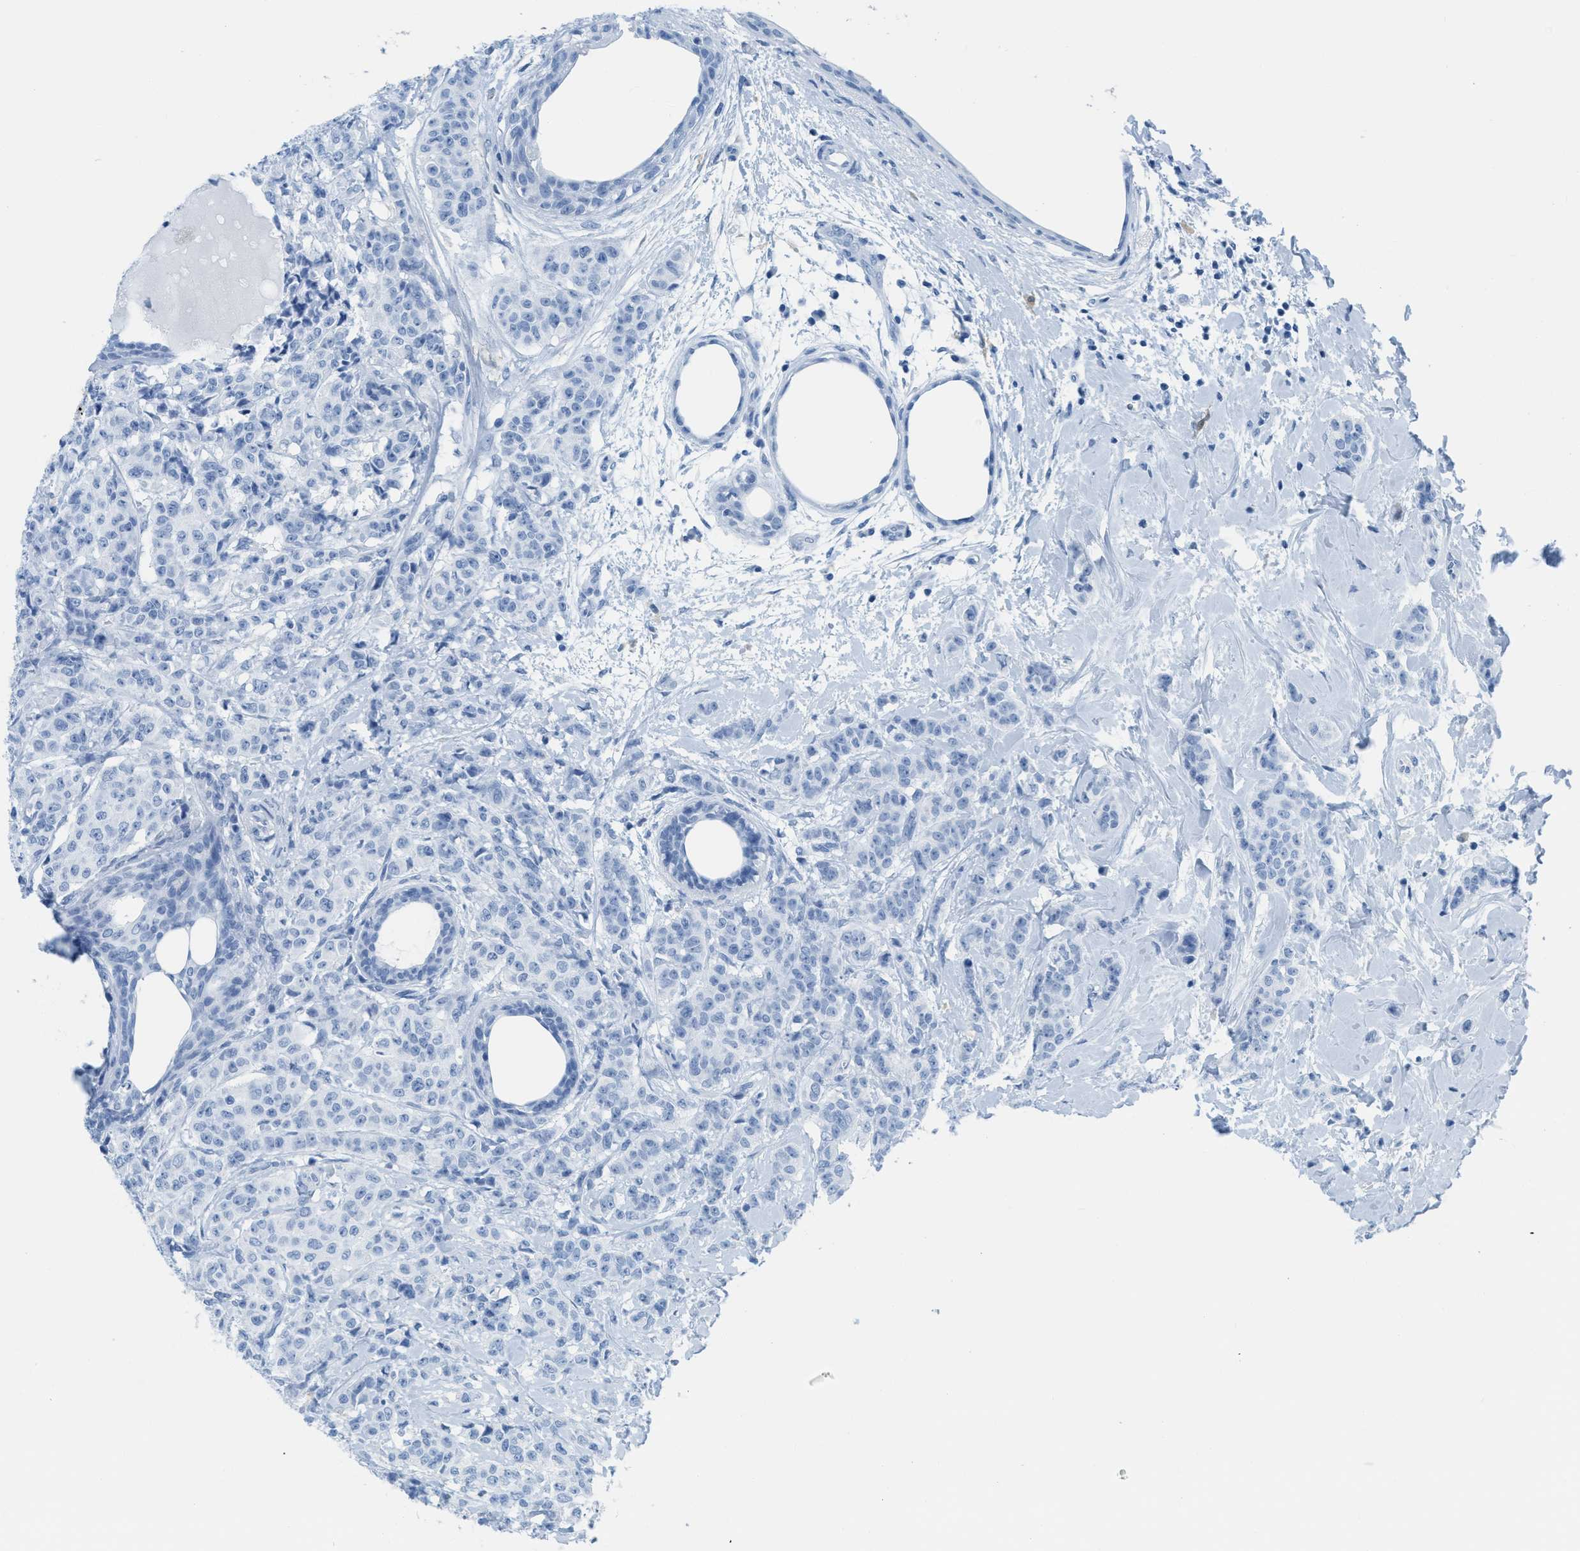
{"staining": {"intensity": "negative", "quantity": "none", "location": "none"}, "tissue": "breast cancer", "cell_type": "Tumor cells", "image_type": "cancer", "snomed": [{"axis": "morphology", "description": "Normal tissue, NOS"}, {"axis": "morphology", "description": "Duct carcinoma"}, {"axis": "topography", "description": "Breast"}], "caption": "IHC of human breast cancer demonstrates no staining in tumor cells.", "gene": "ASGR1", "patient": {"sex": "female", "age": 40}}